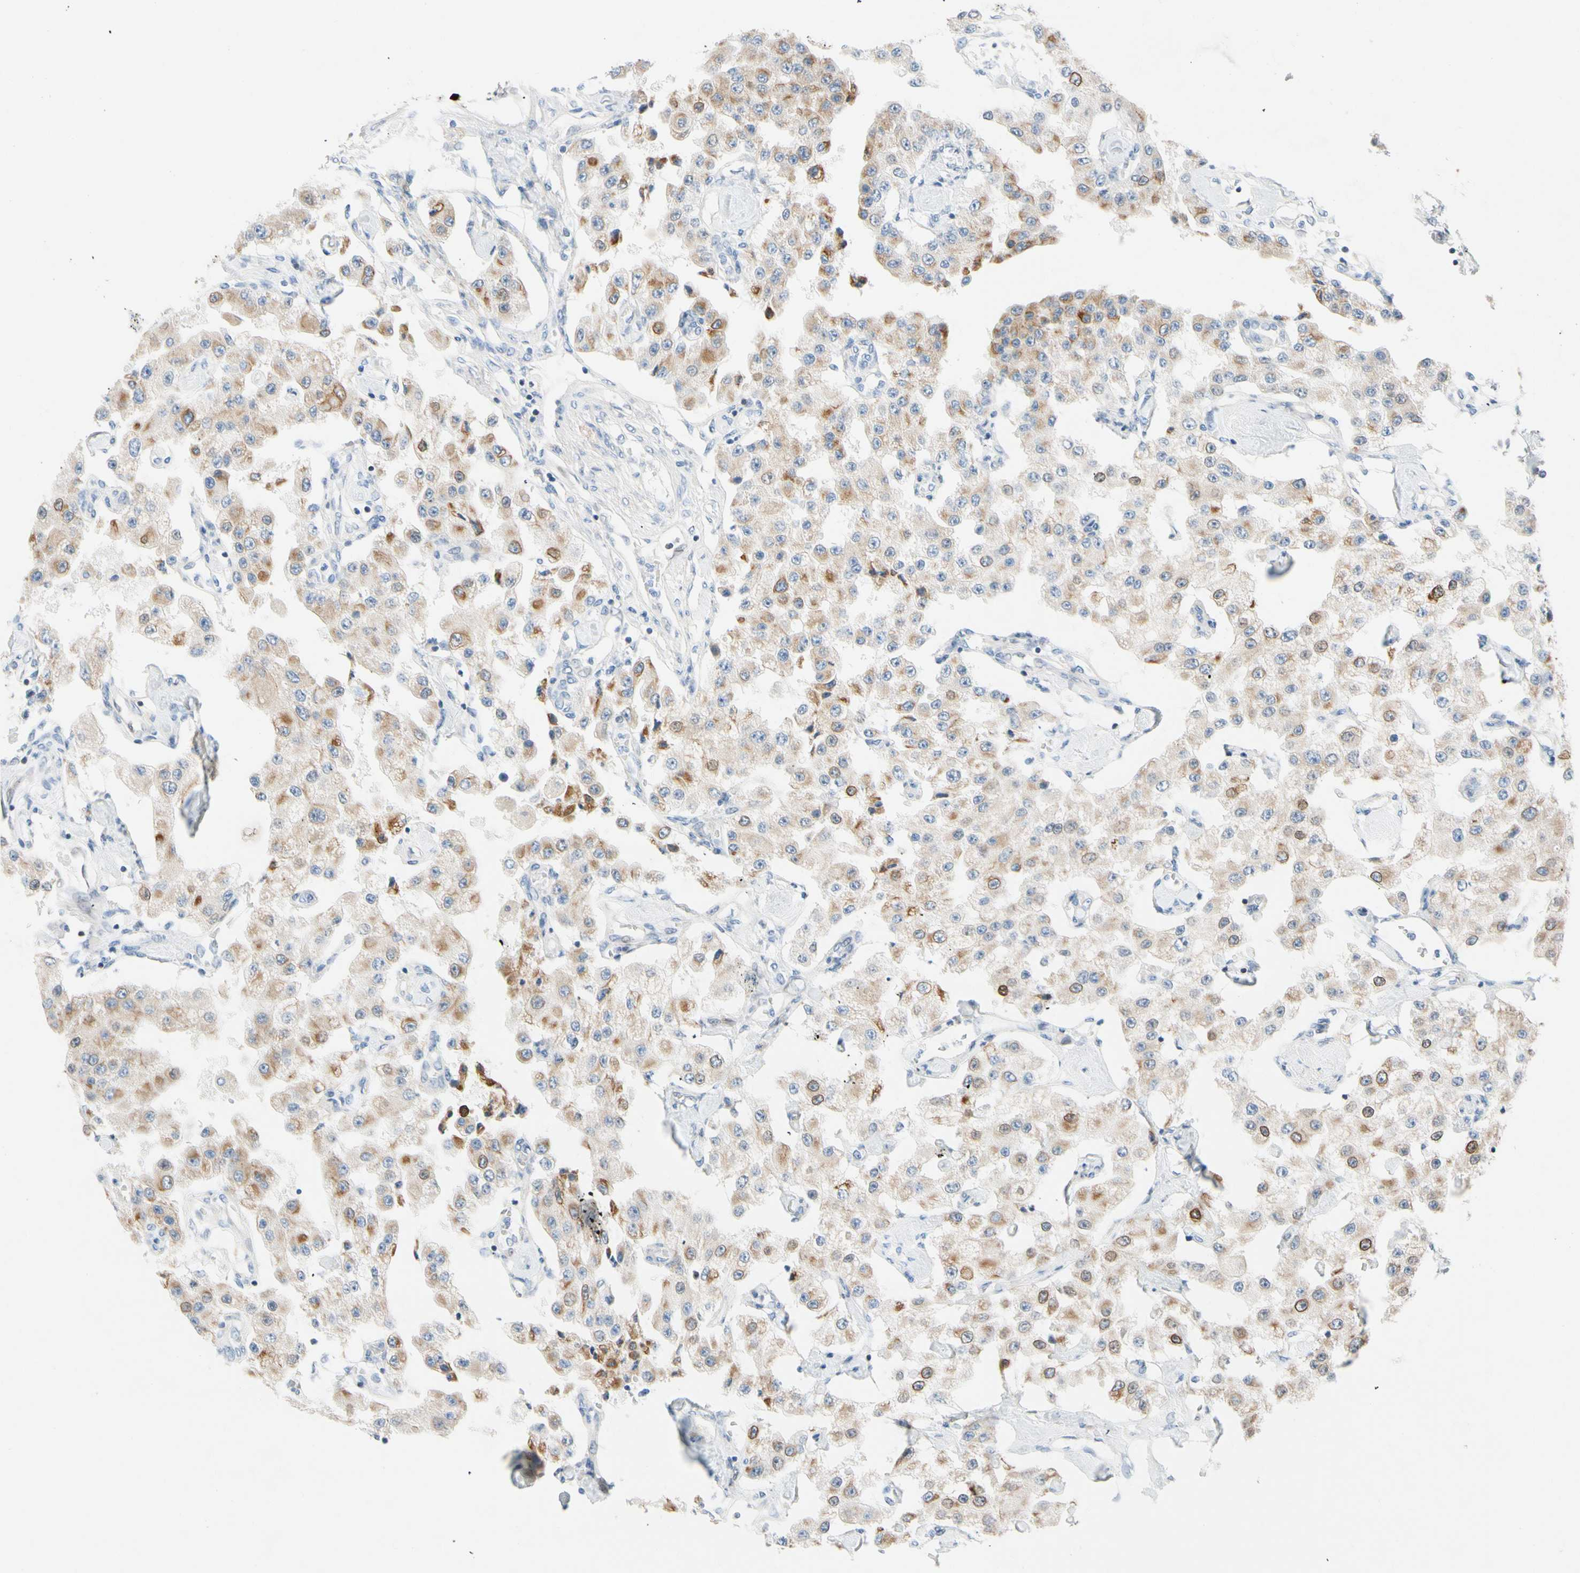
{"staining": {"intensity": "moderate", "quantity": "<25%", "location": "cytoplasmic/membranous"}, "tissue": "carcinoid", "cell_type": "Tumor cells", "image_type": "cancer", "snomed": [{"axis": "morphology", "description": "Carcinoid, malignant, NOS"}, {"axis": "topography", "description": "Pancreas"}], "caption": "Tumor cells demonstrate low levels of moderate cytoplasmic/membranous staining in approximately <25% of cells in malignant carcinoid. The staining is performed using DAB (3,3'-diaminobenzidine) brown chromogen to label protein expression. The nuclei are counter-stained blue using hematoxylin.", "gene": "ZNF132", "patient": {"sex": "male", "age": 41}}